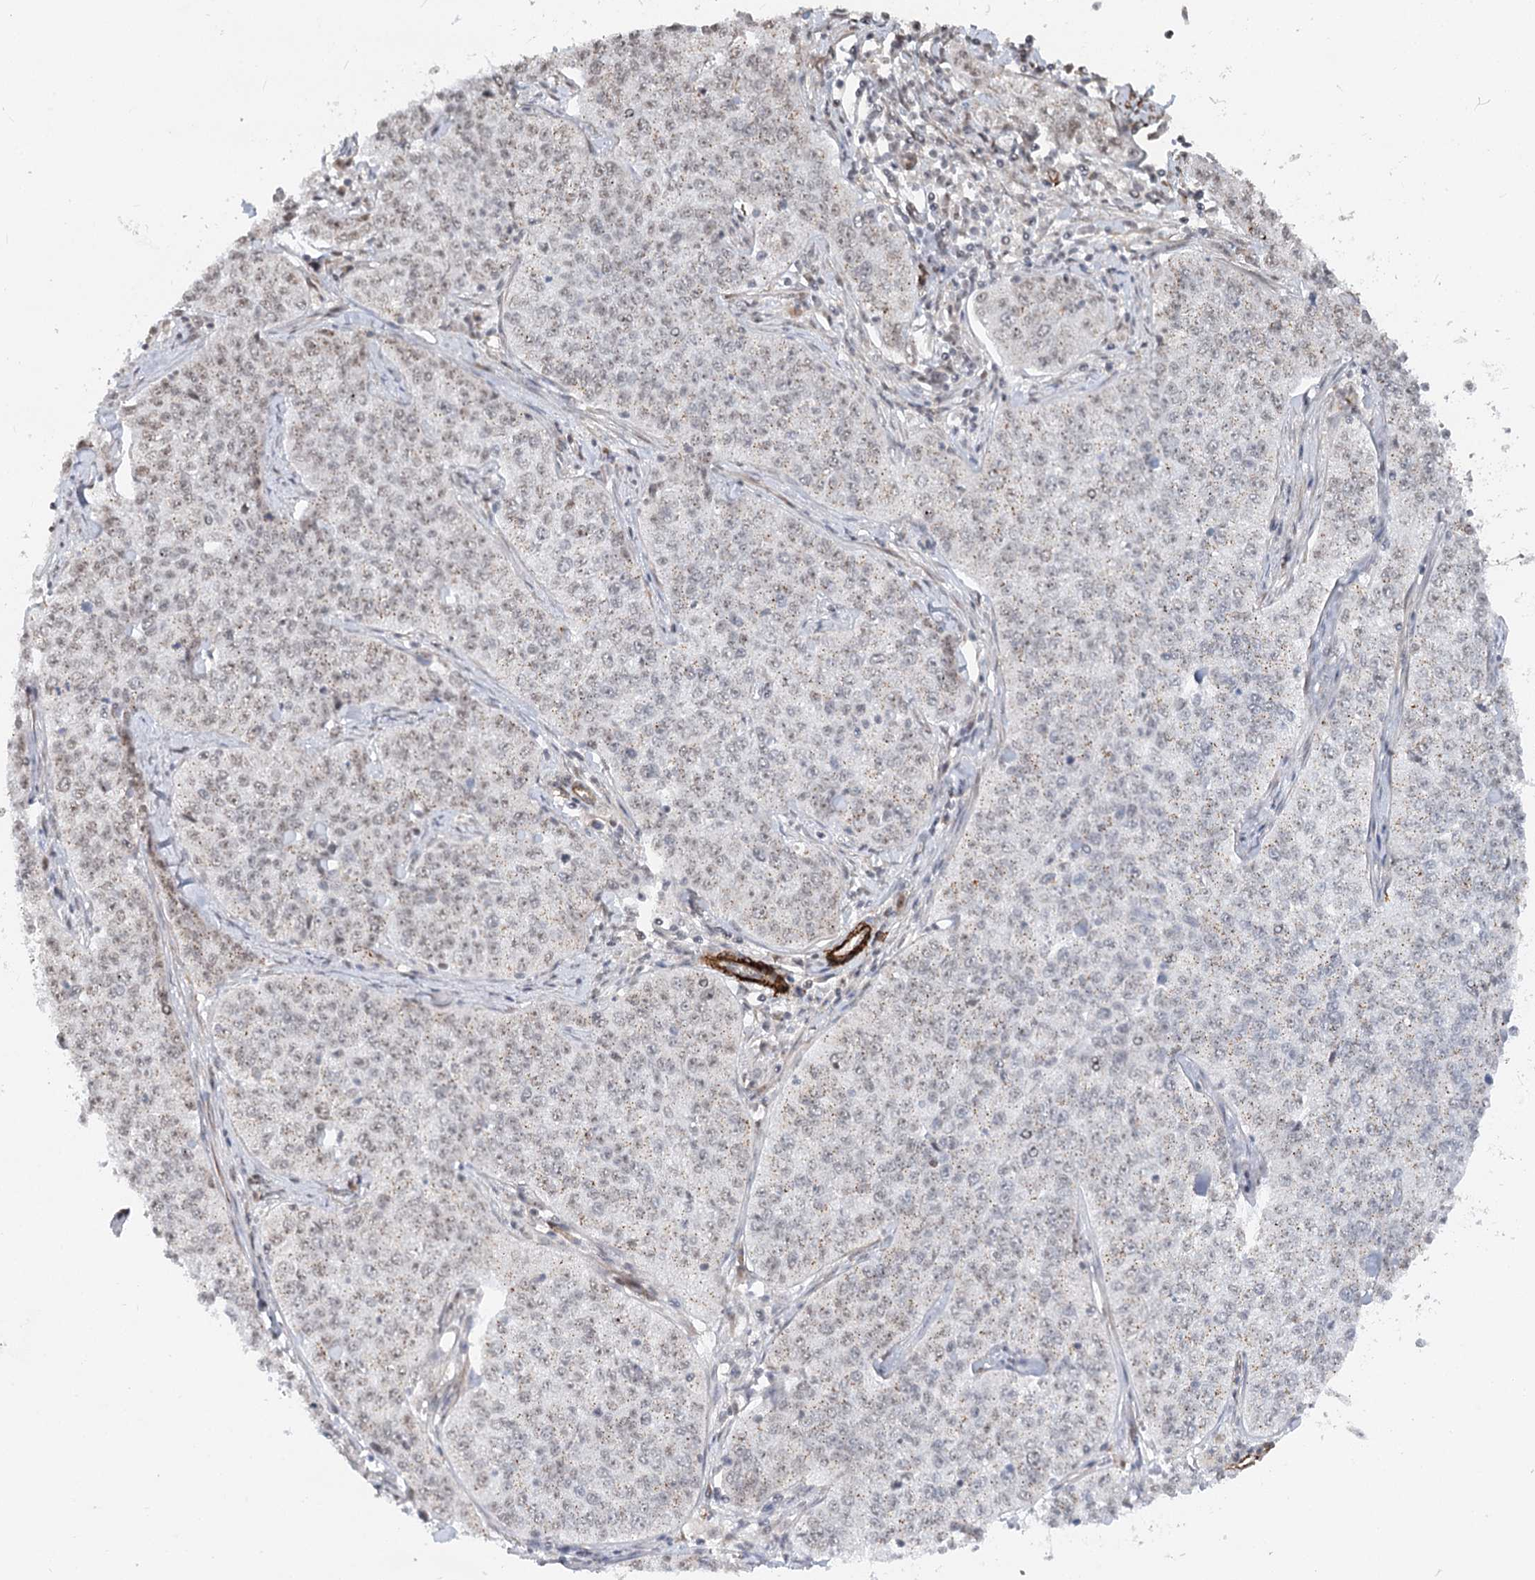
{"staining": {"intensity": "weak", "quantity": "25%-75%", "location": "cytoplasmic/membranous,nuclear"}, "tissue": "cervical cancer", "cell_type": "Tumor cells", "image_type": "cancer", "snomed": [{"axis": "morphology", "description": "Squamous cell carcinoma, NOS"}, {"axis": "topography", "description": "Cervix"}], "caption": "Cervical squamous cell carcinoma was stained to show a protein in brown. There is low levels of weak cytoplasmic/membranous and nuclear staining in approximately 25%-75% of tumor cells.", "gene": "GNL3L", "patient": {"sex": "female", "age": 35}}